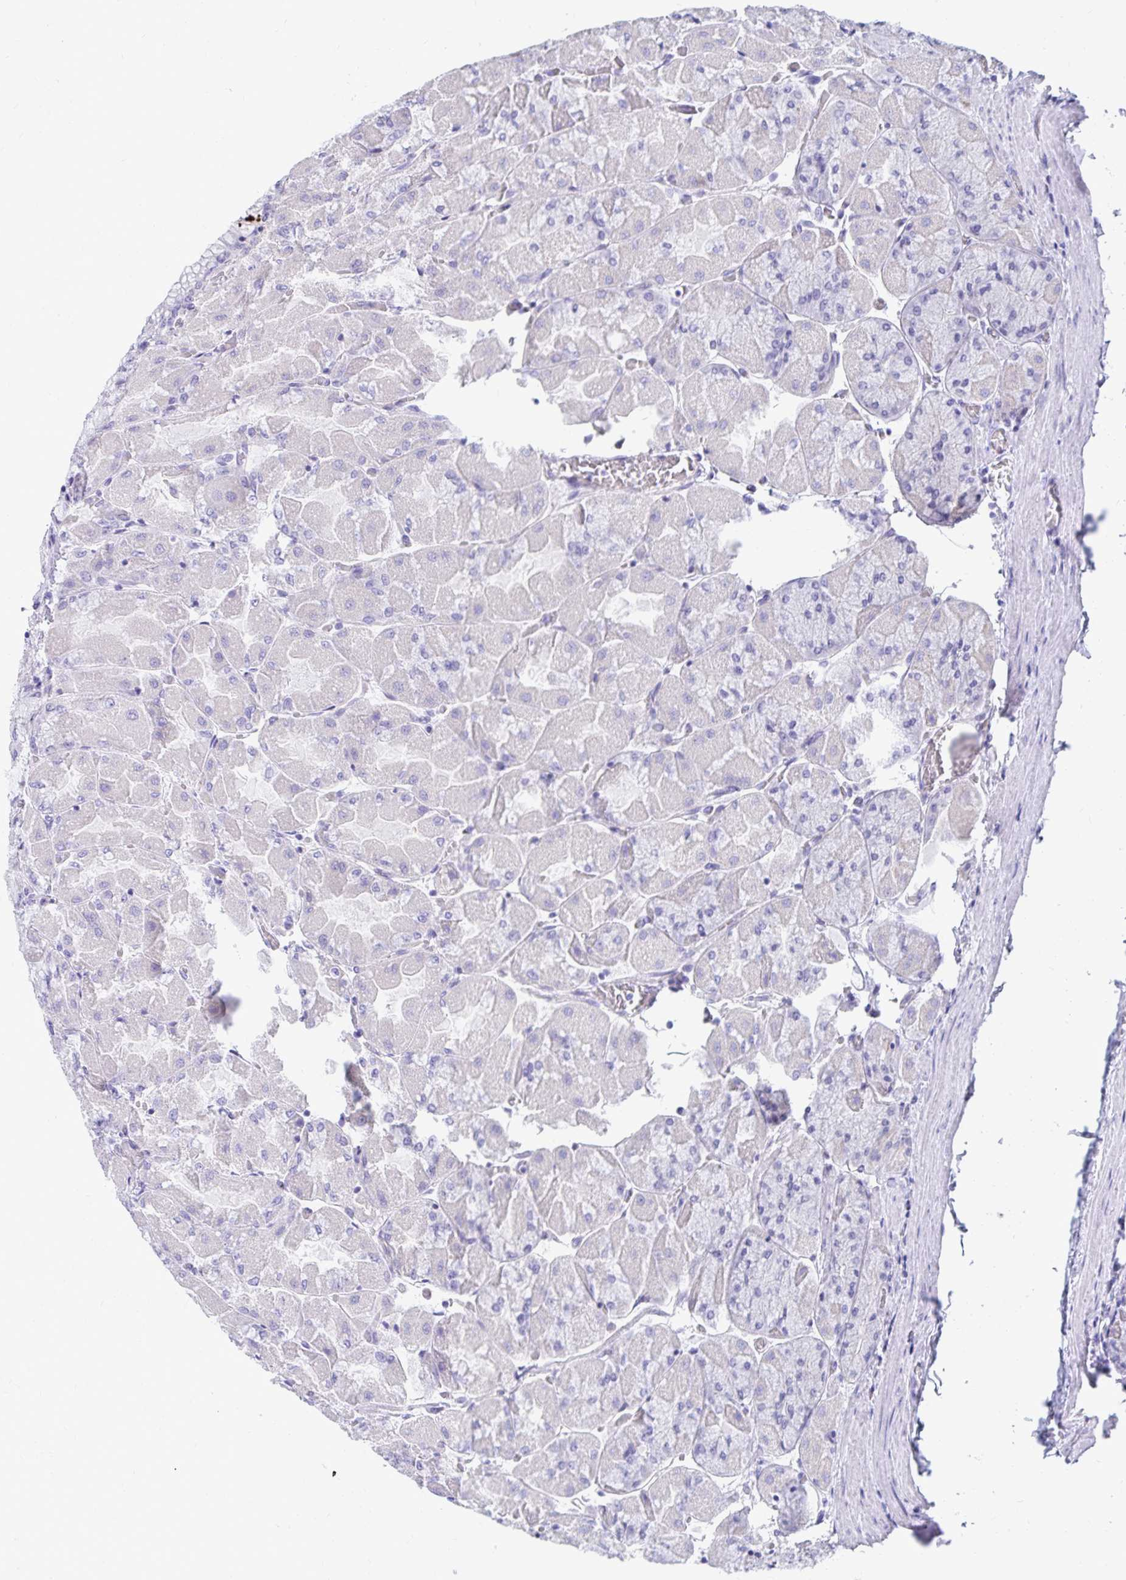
{"staining": {"intensity": "negative", "quantity": "none", "location": "none"}, "tissue": "stomach", "cell_type": "Glandular cells", "image_type": "normal", "snomed": [{"axis": "morphology", "description": "Normal tissue, NOS"}, {"axis": "topography", "description": "Stomach"}], "caption": "Immunohistochemistry (IHC) image of normal stomach stained for a protein (brown), which exhibits no expression in glandular cells.", "gene": "C19orf81", "patient": {"sex": "female", "age": 61}}